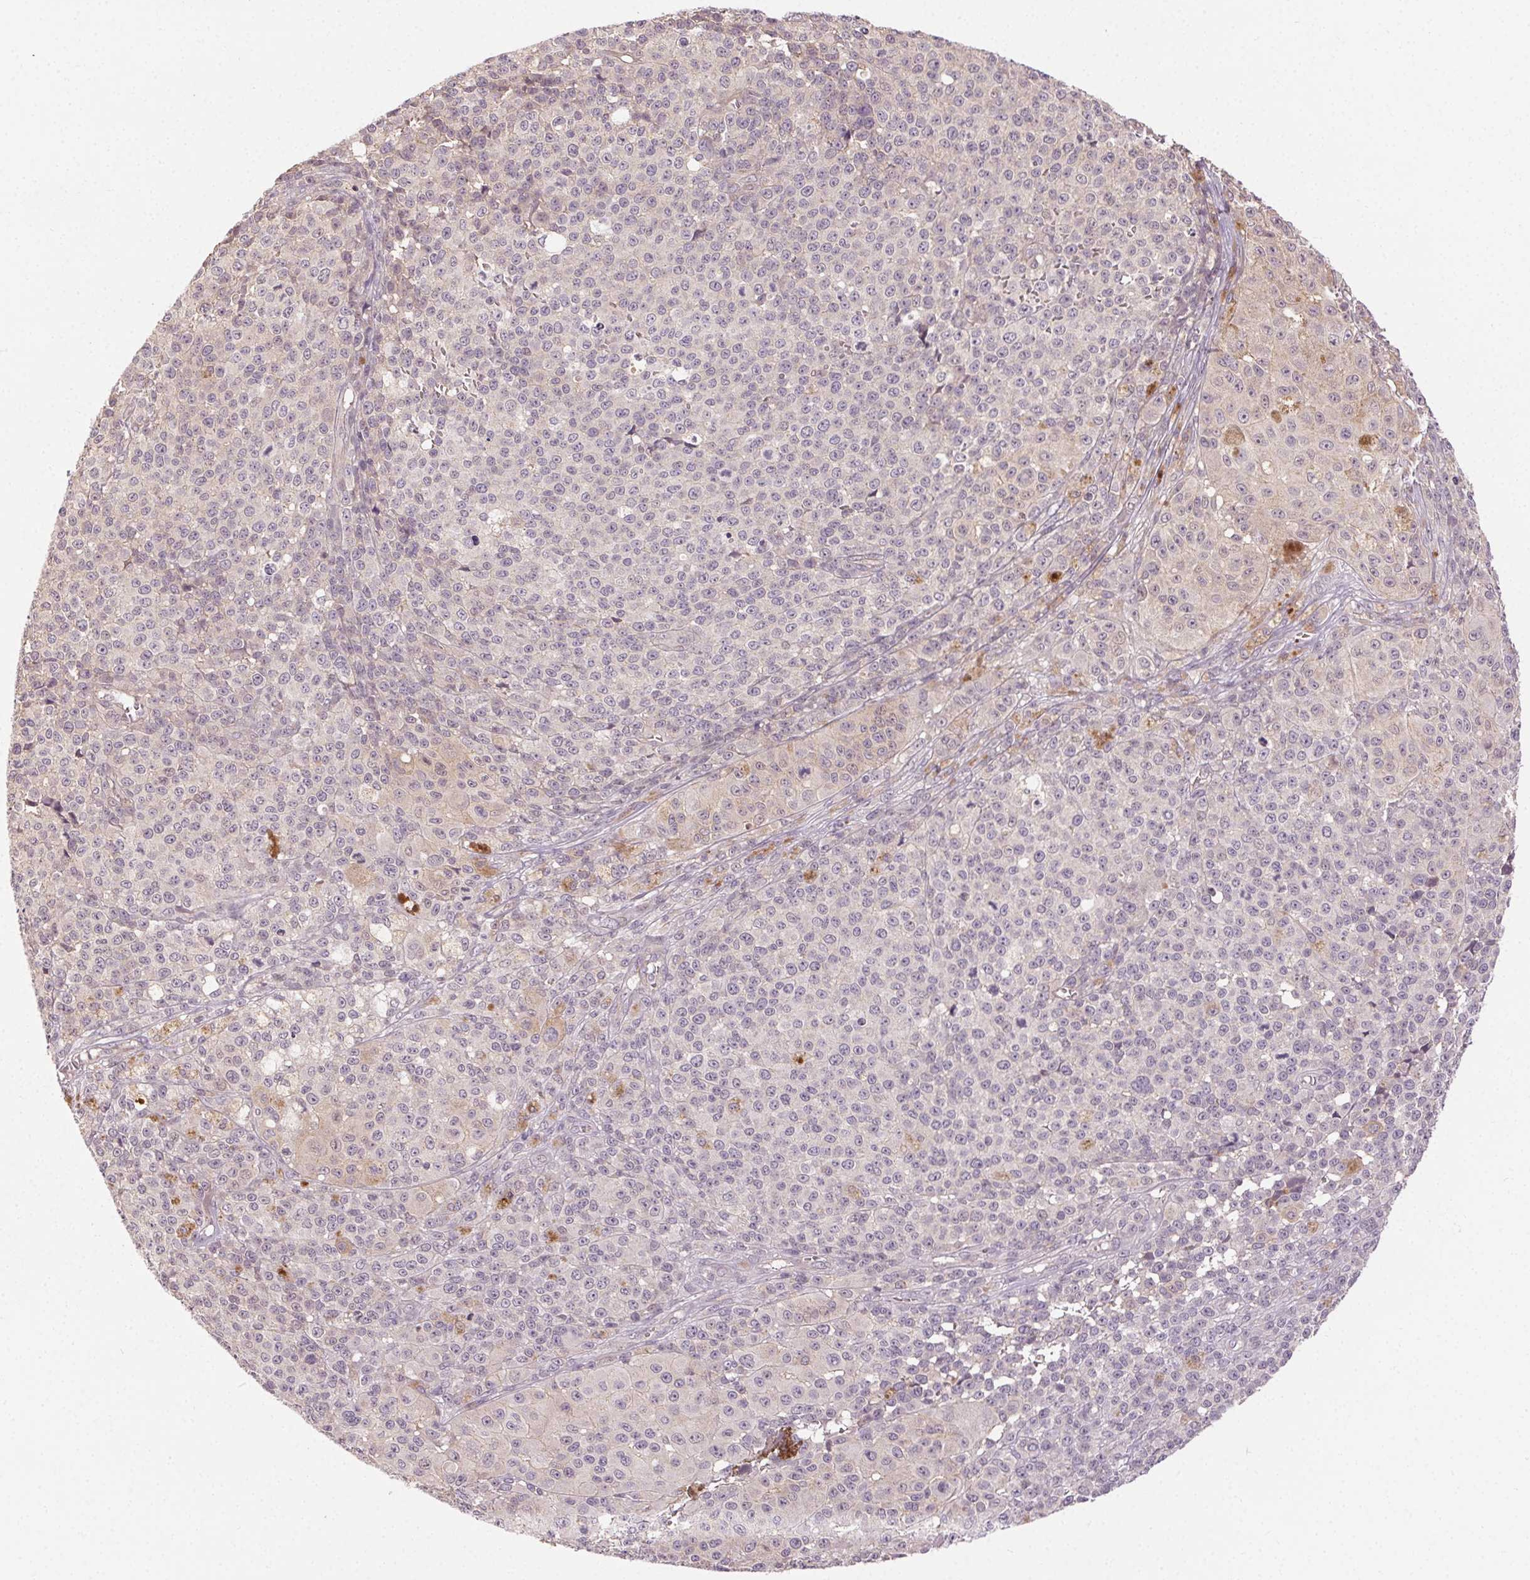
{"staining": {"intensity": "negative", "quantity": "none", "location": "none"}, "tissue": "melanoma", "cell_type": "Tumor cells", "image_type": "cancer", "snomed": [{"axis": "morphology", "description": "Malignant melanoma, NOS"}, {"axis": "topography", "description": "Skin"}], "caption": "There is no significant staining in tumor cells of melanoma.", "gene": "ATP1B3", "patient": {"sex": "female", "age": 58}}